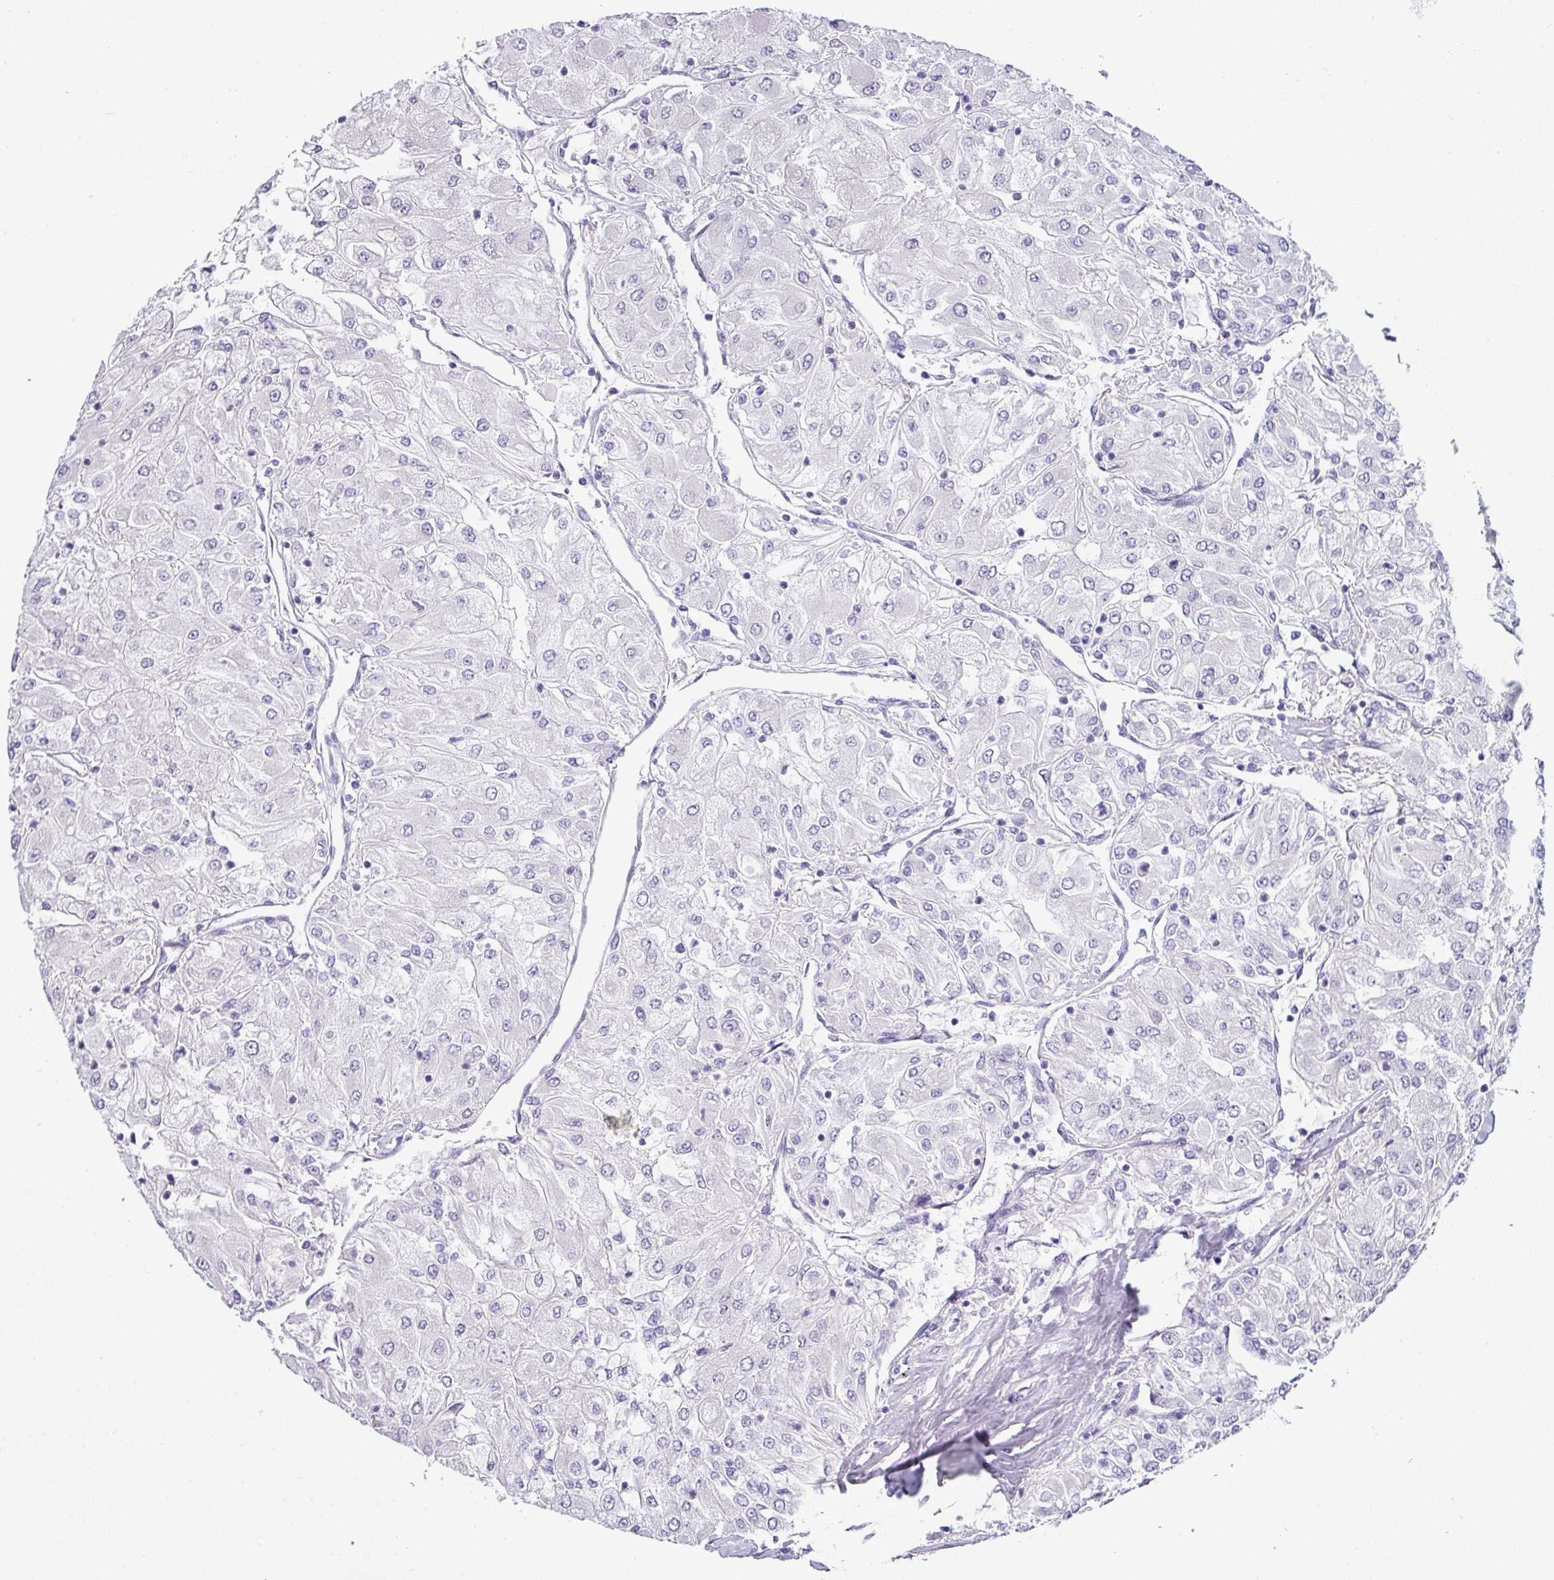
{"staining": {"intensity": "negative", "quantity": "none", "location": "none"}, "tissue": "renal cancer", "cell_type": "Tumor cells", "image_type": "cancer", "snomed": [{"axis": "morphology", "description": "Adenocarcinoma, NOS"}, {"axis": "topography", "description": "Kidney"}], "caption": "This is a micrograph of immunohistochemistry (IHC) staining of renal adenocarcinoma, which shows no expression in tumor cells.", "gene": "VCX2", "patient": {"sex": "male", "age": 80}}